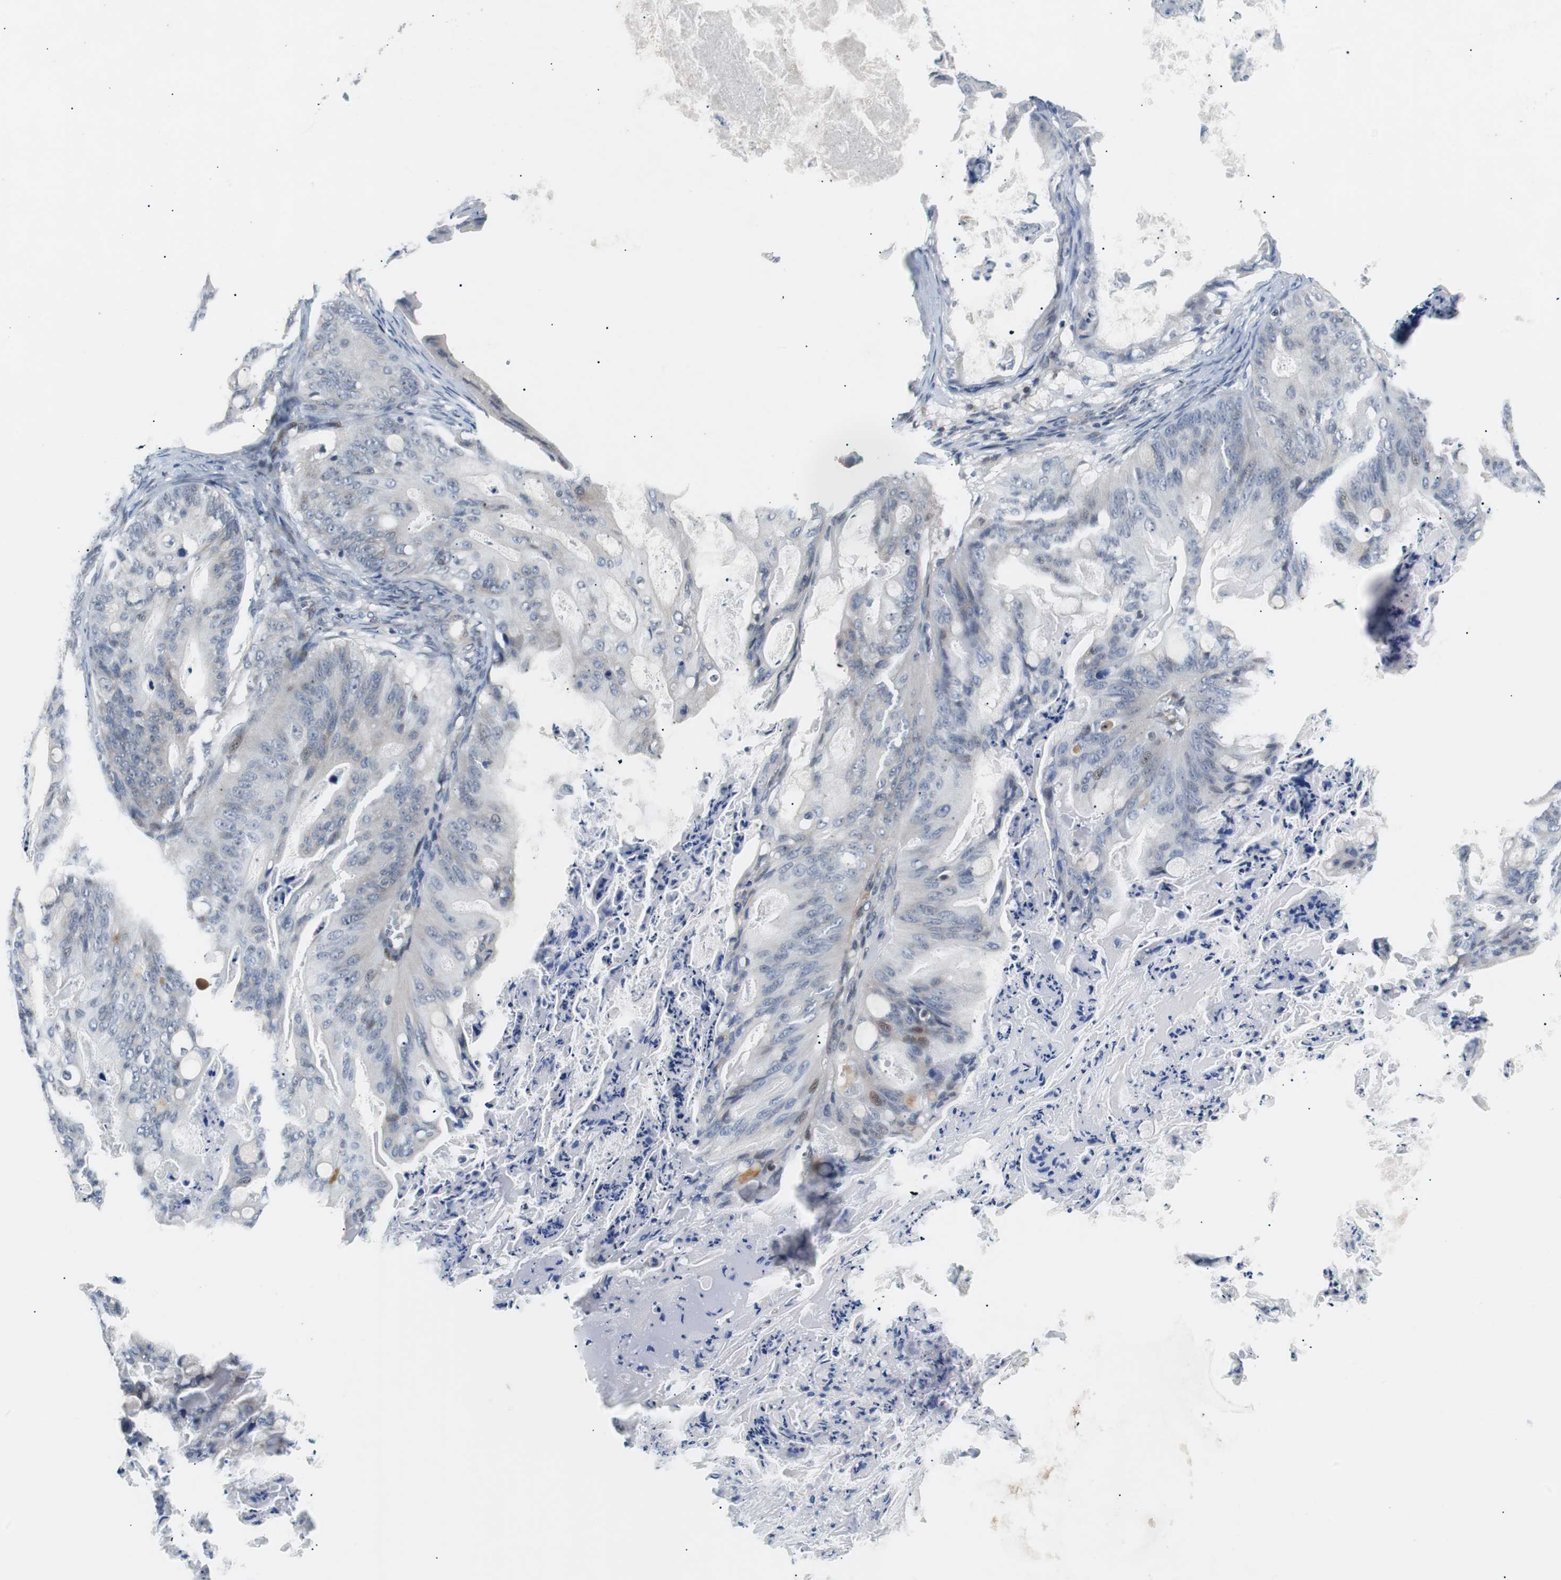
{"staining": {"intensity": "weak", "quantity": "<25%", "location": "nuclear"}, "tissue": "ovarian cancer", "cell_type": "Tumor cells", "image_type": "cancer", "snomed": [{"axis": "morphology", "description": "Cystadenocarcinoma, mucinous, NOS"}, {"axis": "topography", "description": "Ovary"}], "caption": "A high-resolution histopathology image shows IHC staining of ovarian mucinous cystadenocarcinoma, which shows no significant expression in tumor cells.", "gene": "MAP2K4", "patient": {"sex": "female", "age": 36}}